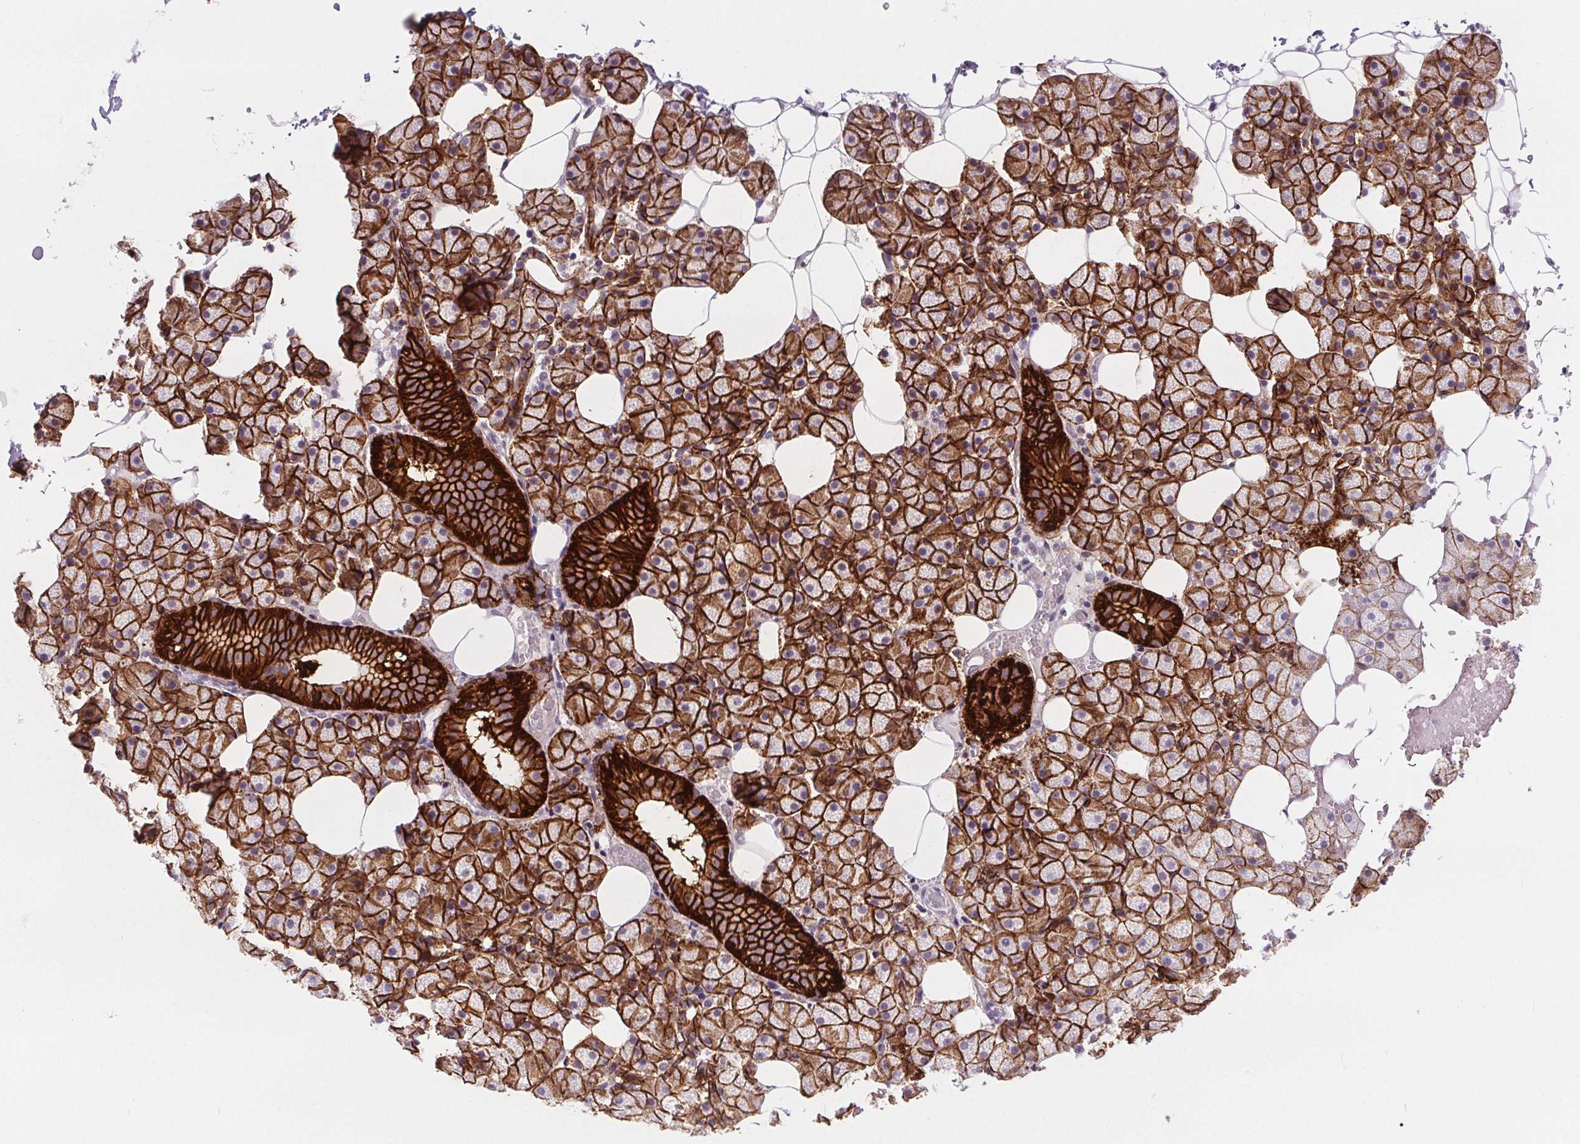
{"staining": {"intensity": "strong", "quantity": ">75%", "location": "cytoplasmic/membranous"}, "tissue": "salivary gland", "cell_type": "Glandular cells", "image_type": "normal", "snomed": [{"axis": "morphology", "description": "Normal tissue, NOS"}, {"axis": "topography", "description": "Salivary gland"}], "caption": "IHC of normal human salivary gland demonstrates high levels of strong cytoplasmic/membranous expression in about >75% of glandular cells. The staining was performed using DAB, with brown indicating positive protein expression. Nuclei are stained blue with hematoxylin.", "gene": "ATP1A1", "patient": {"sex": "male", "age": 38}}